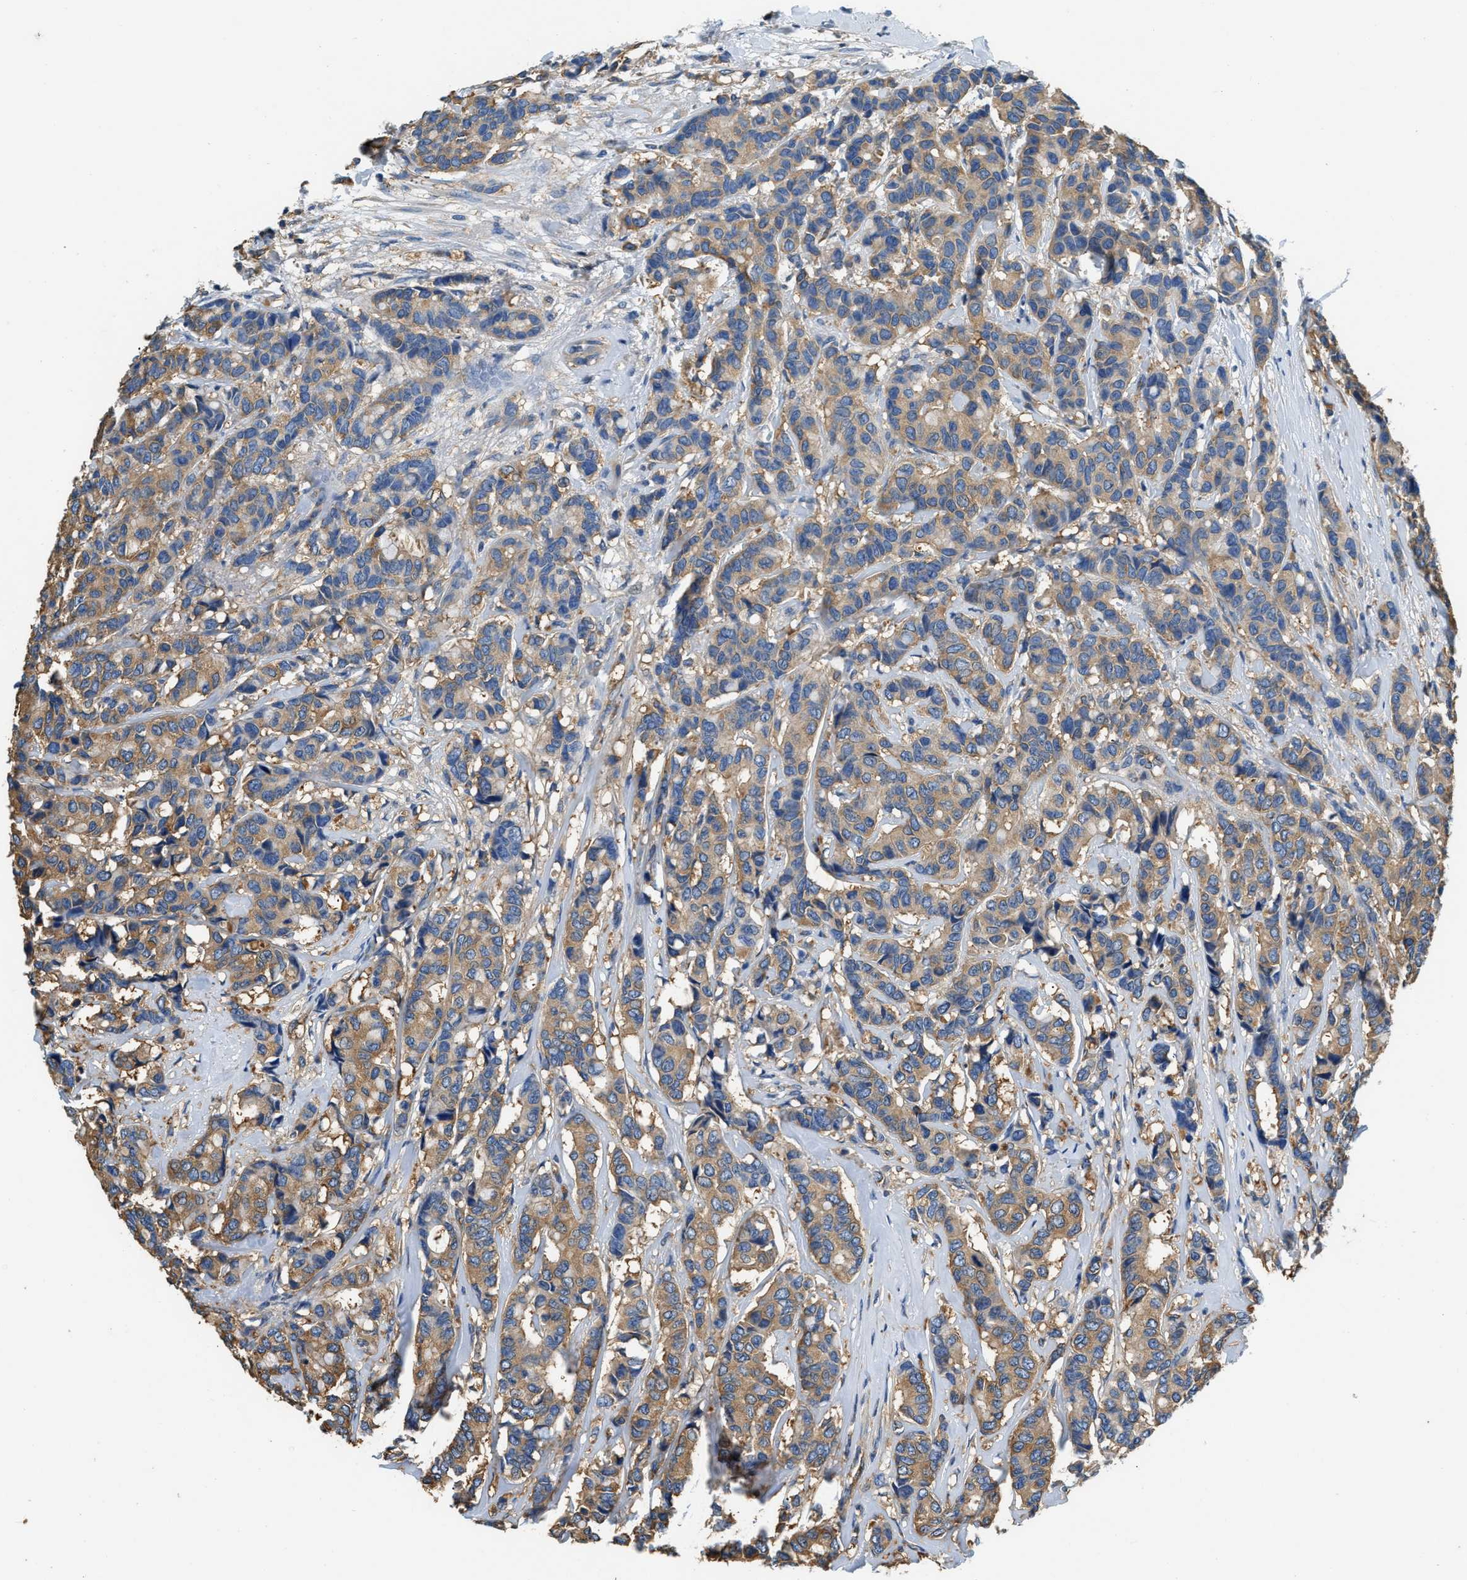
{"staining": {"intensity": "moderate", "quantity": ">75%", "location": "cytoplasmic/membranous"}, "tissue": "breast cancer", "cell_type": "Tumor cells", "image_type": "cancer", "snomed": [{"axis": "morphology", "description": "Duct carcinoma"}, {"axis": "topography", "description": "Breast"}], "caption": "The image reveals a brown stain indicating the presence of a protein in the cytoplasmic/membranous of tumor cells in breast cancer. (brown staining indicates protein expression, while blue staining denotes nuclei).", "gene": "PPP2R1B", "patient": {"sex": "female", "age": 87}}